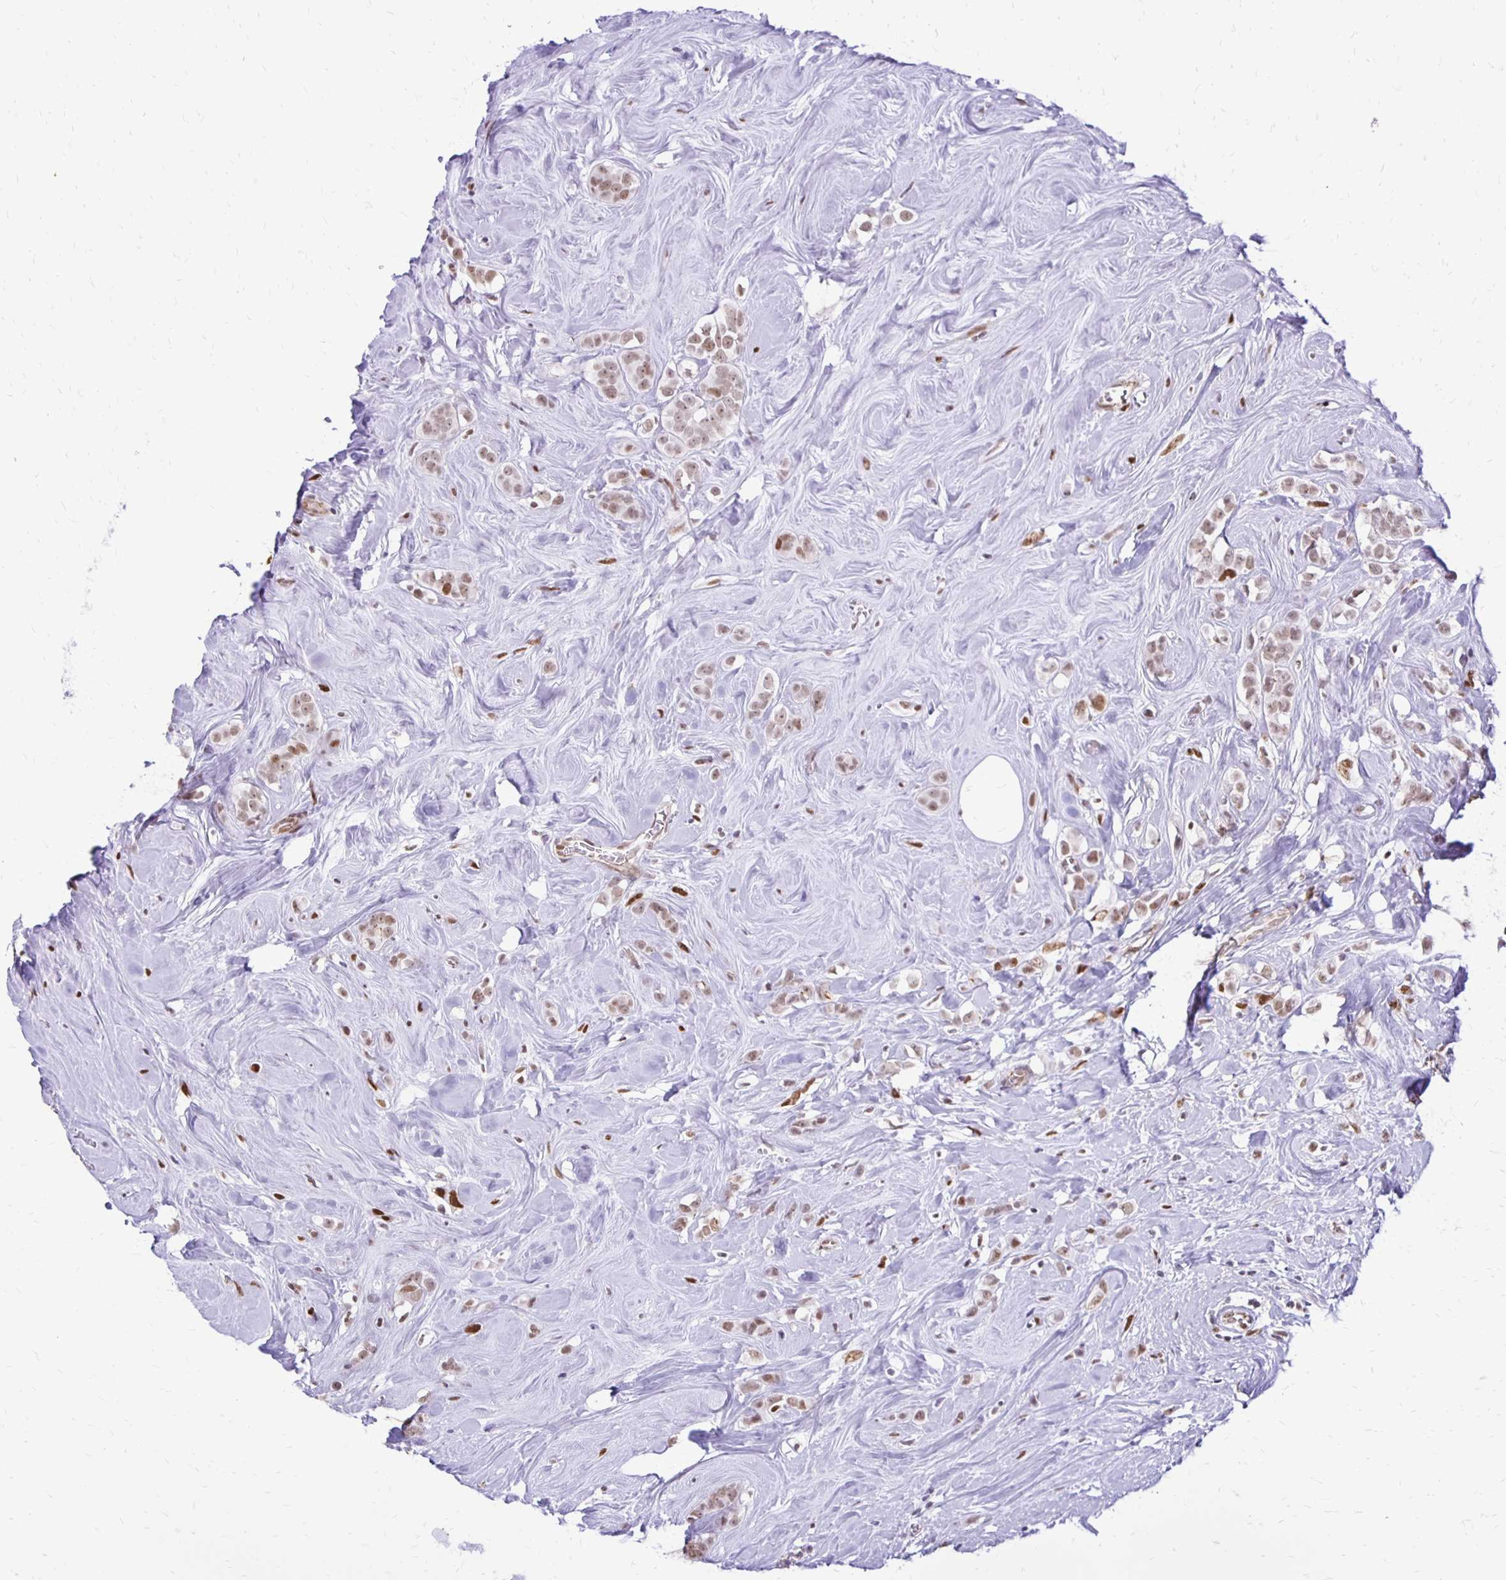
{"staining": {"intensity": "weak", "quantity": ">75%", "location": "nuclear"}, "tissue": "breast cancer", "cell_type": "Tumor cells", "image_type": "cancer", "snomed": [{"axis": "morphology", "description": "Duct carcinoma"}, {"axis": "topography", "description": "Breast"}], "caption": "Immunohistochemical staining of intraductal carcinoma (breast) shows low levels of weak nuclear expression in about >75% of tumor cells.", "gene": "DDB2", "patient": {"sex": "female", "age": 80}}